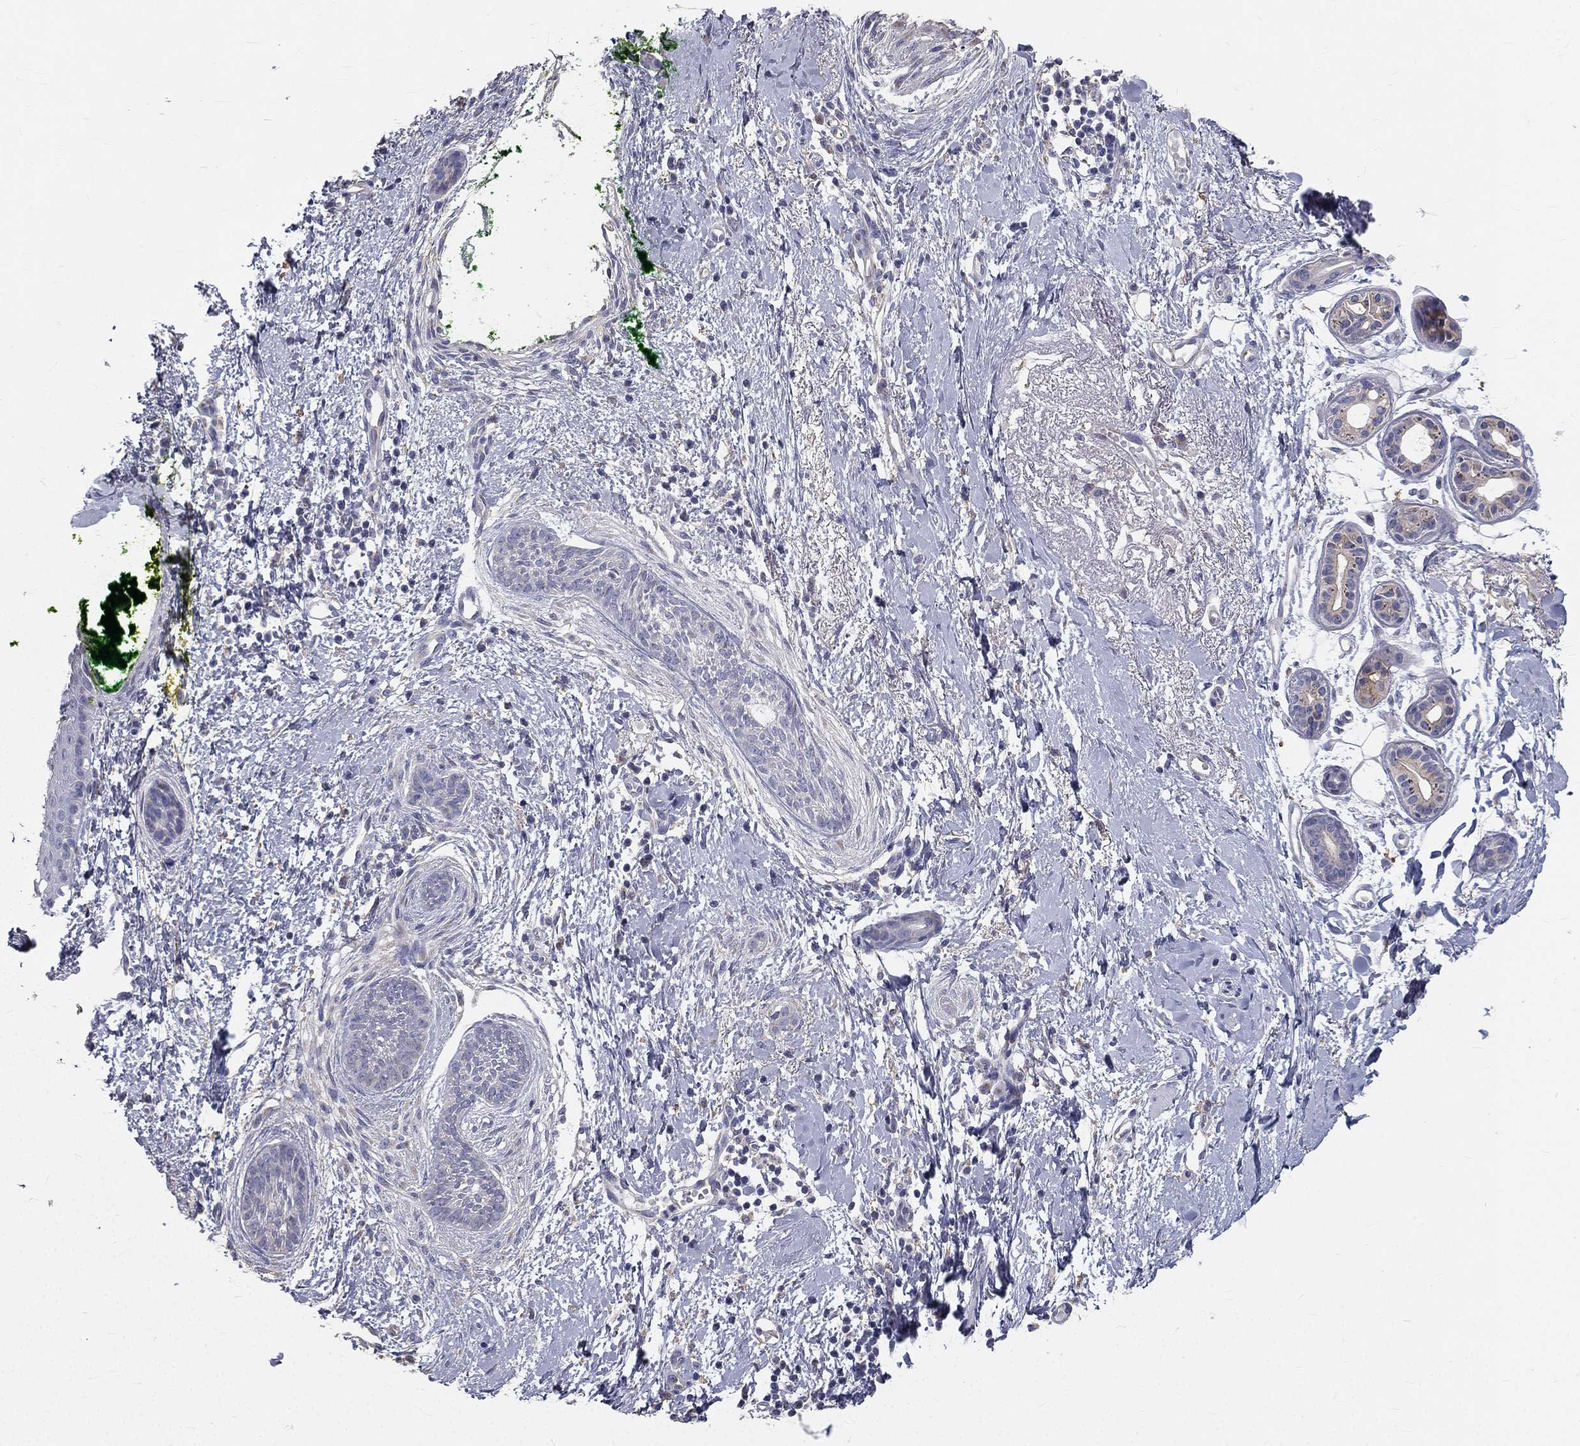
{"staining": {"intensity": "negative", "quantity": "none", "location": "none"}, "tissue": "skin cancer", "cell_type": "Tumor cells", "image_type": "cancer", "snomed": [{"axis": "morphology", "description": "Basal cell carcinoma"}, {"axis": "topography", "description": "Skin"}], "caption": "Histopathology image shows no protein staining in tumor cells of skin cancer tissue.", "gene": "MUC13", "patient": {"sex": "female", "age": 65}}